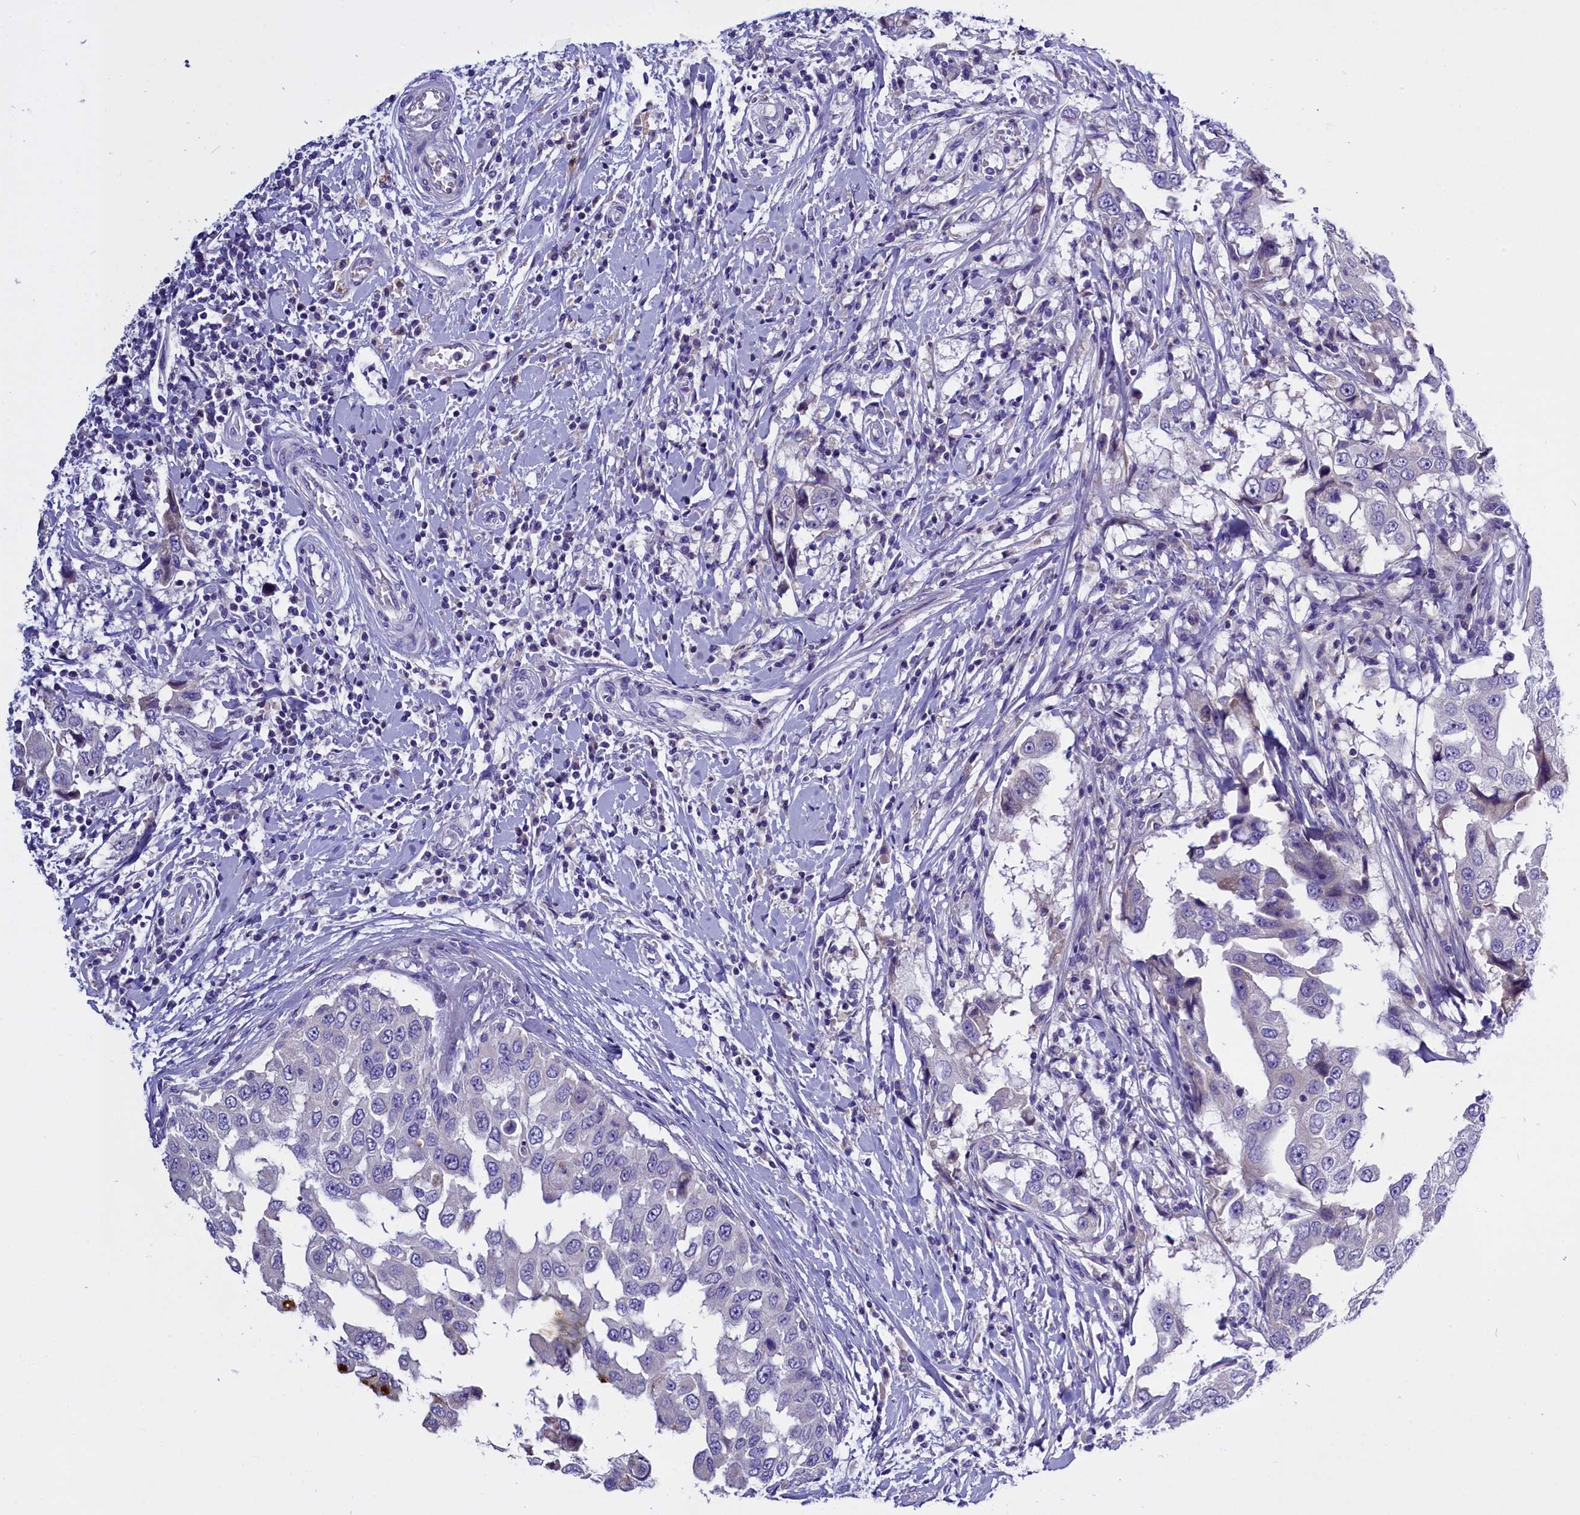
{"staining": {"intensity": "negative", "quantity": "none", "location": "none"}, "tissue": "breast cancer", "cell_type": "Tumor cells", "image_type": "cancer", "snomed": [{"axis": "morphology", "description": "Duct carcinoma"}, {"axis": "topography", "description": "Breast"}], "caption": "An immunohistochemistry (IHC) histopathology image of breast cancer is shown. There is no staining in tumor cells of breast cancer.", "gene": "RTTN", "patient": {"sex": "female", "age": 27}}